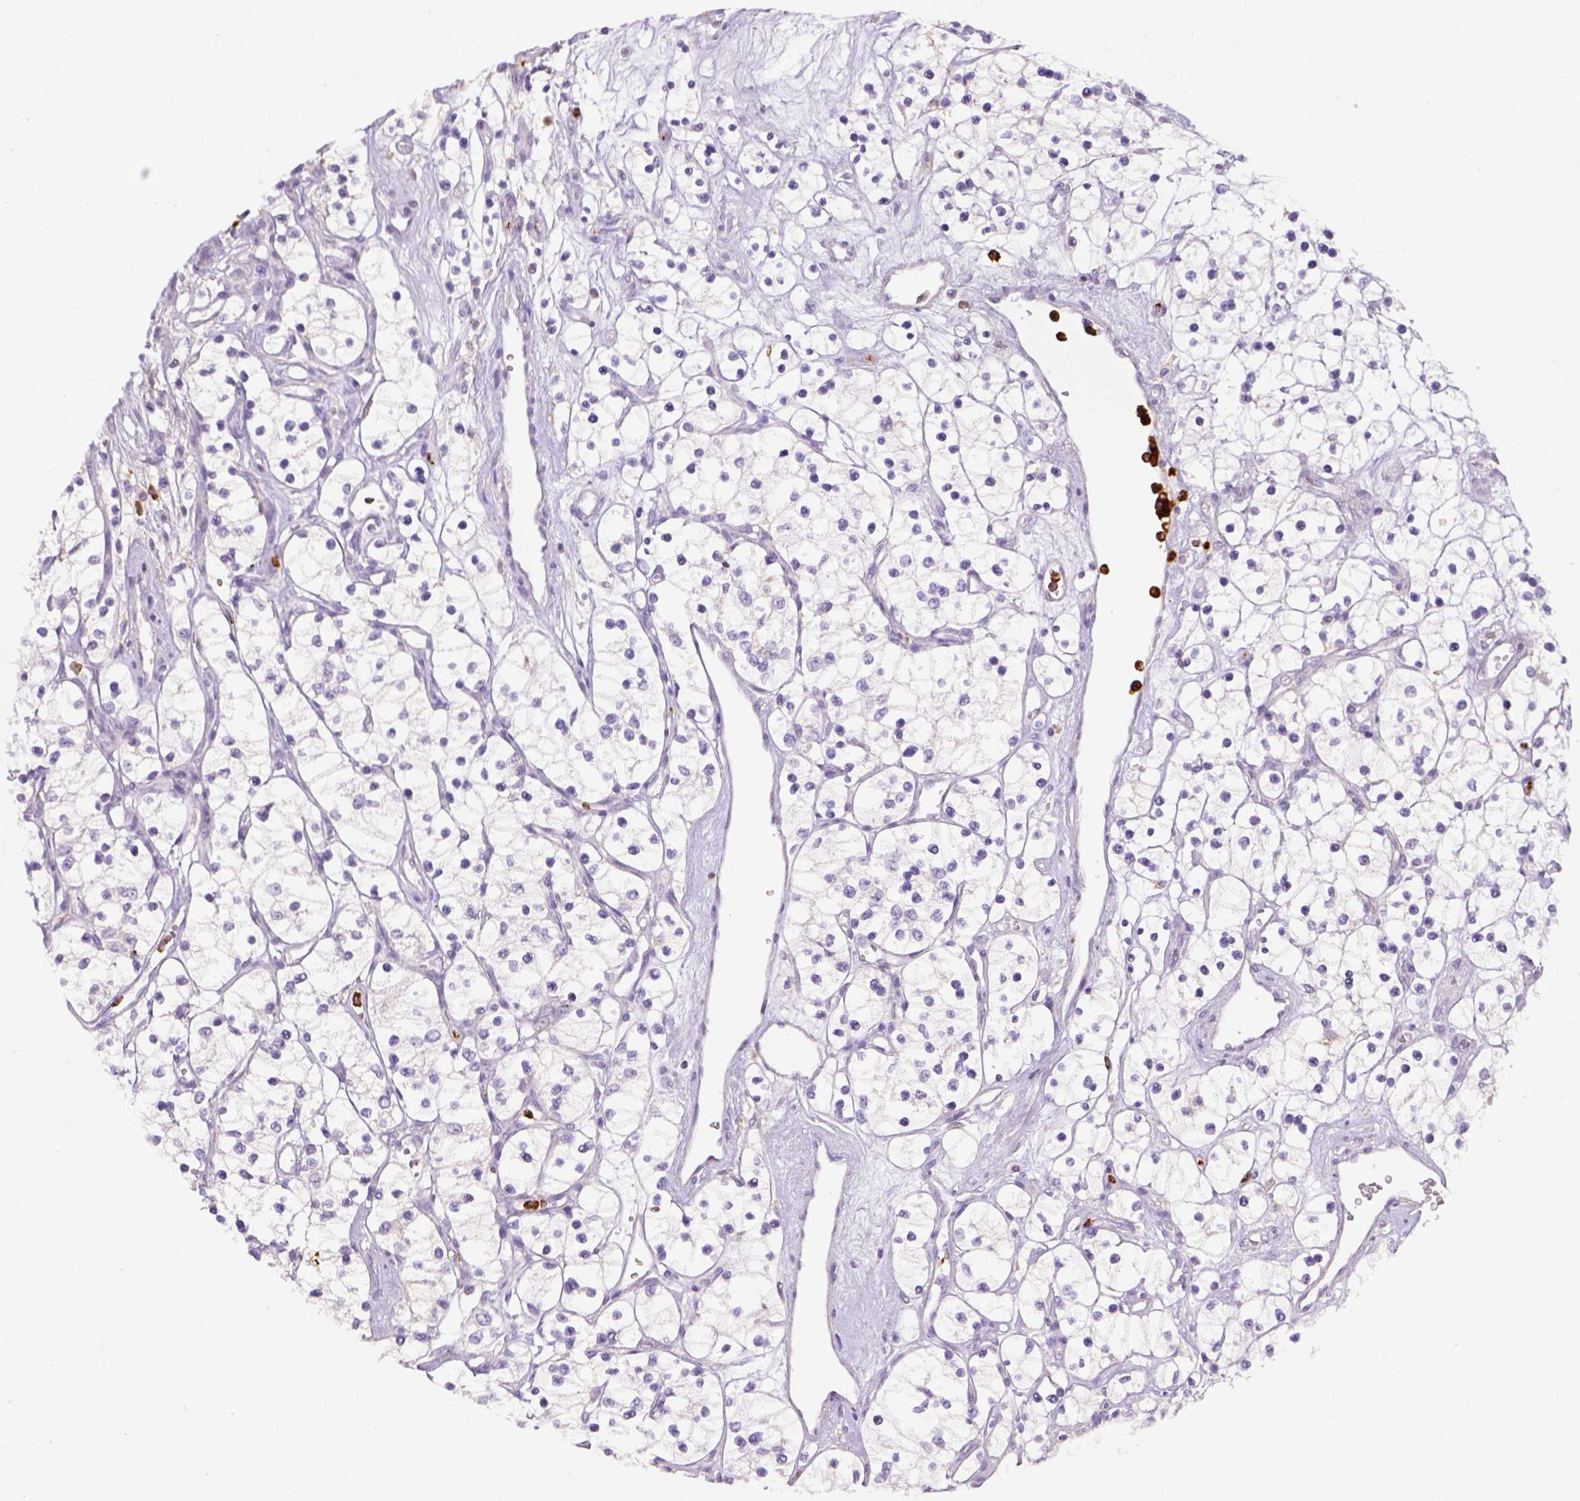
{"staining": {"intensity": "negative", "quantity": "none", "location": "none"}, "tissue": "renal cancer", "cell_type": "Tumor cells", "image_type": "cancer", "snomed": [{"axis": "morphology", "description": "Adenocarcinoma, NOS"}, {"axis": "topography", "description": "Kidney"}], "caption": "The immunohistochemistry histopathology image has no significant staining in tumor cells of renal adenocarcinoma tissue.", "gene": "ITGAM", "patient": {"sex": "female", "age": 69}}